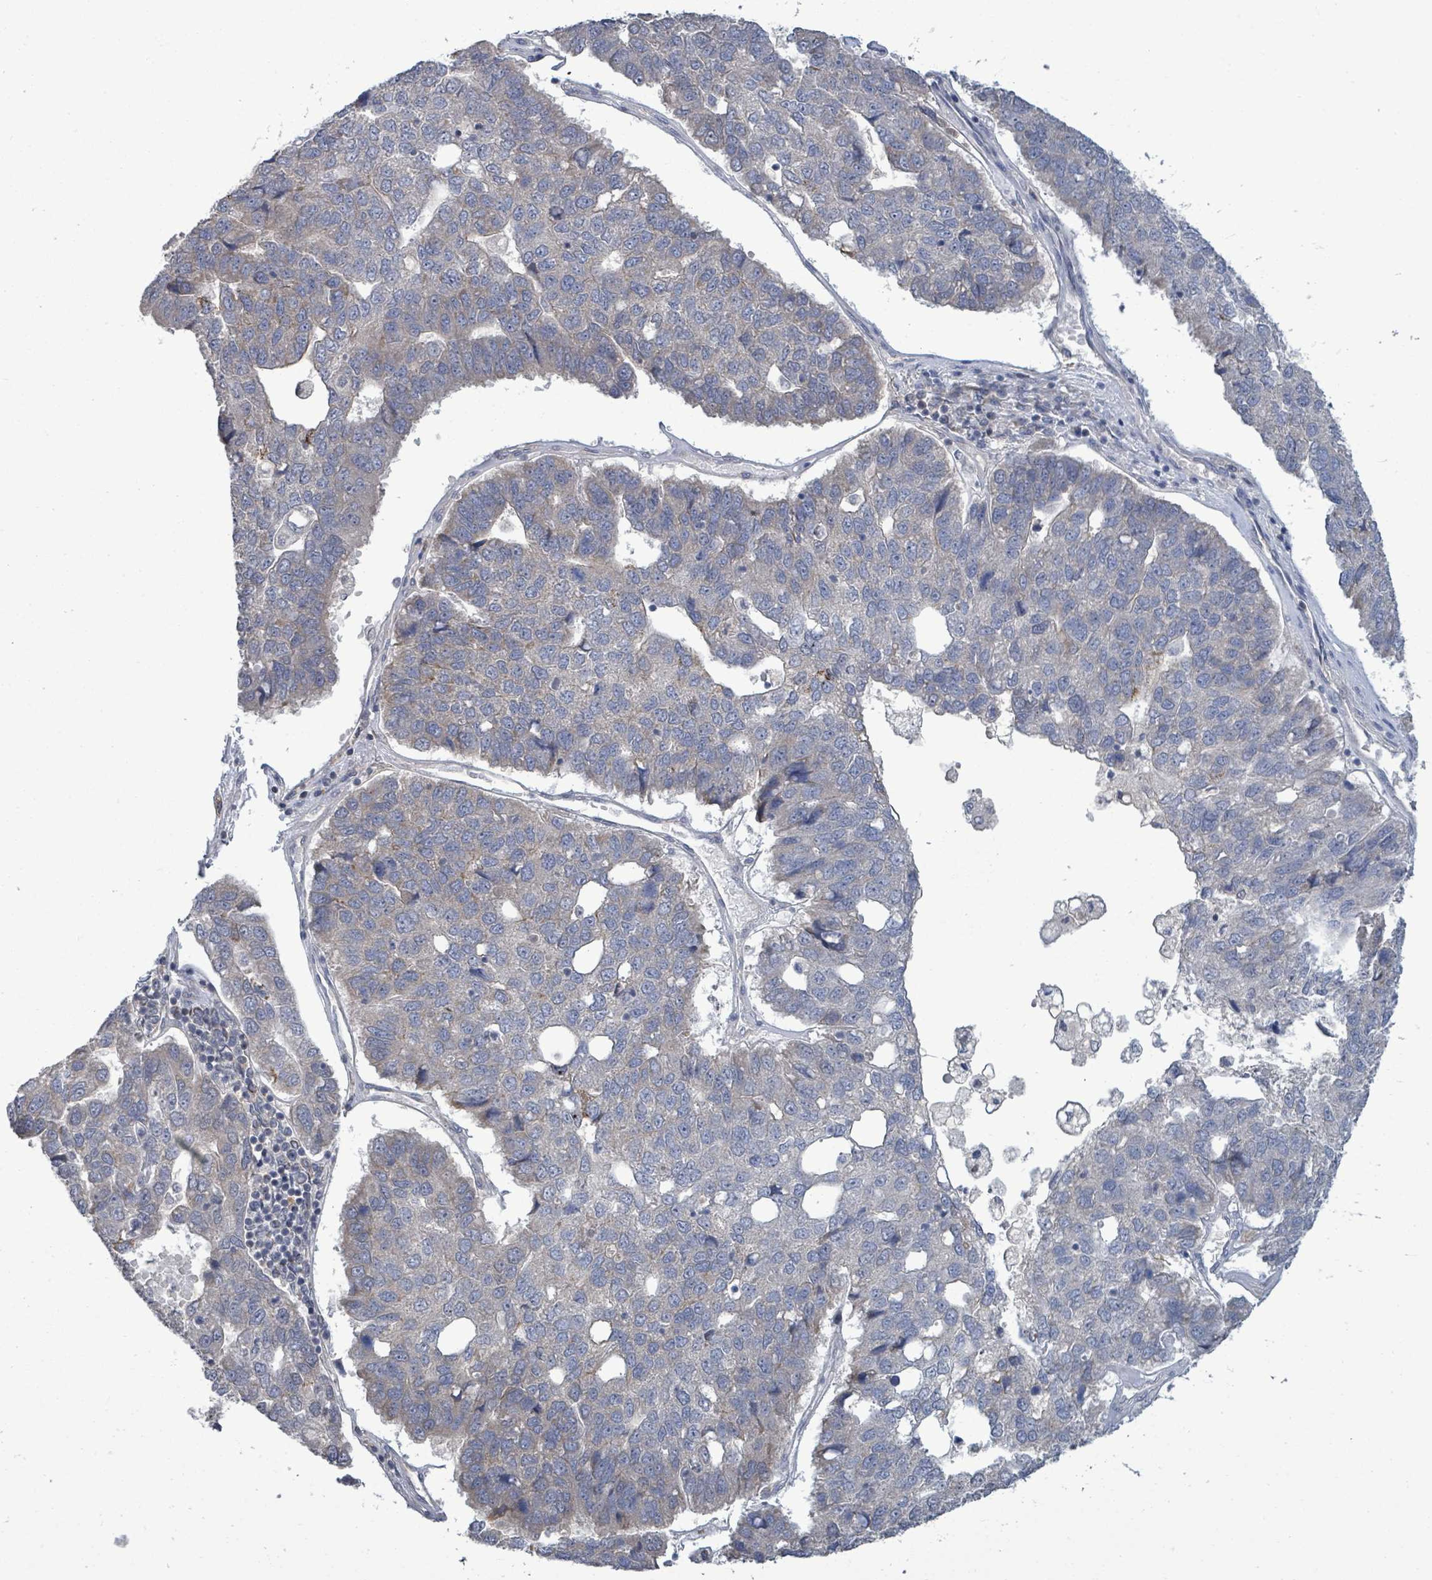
{"staining": {"intensity": "negative", "quantity": "none", "location": "none"}, "tissue": "pancreatic cancer", "cell_type": "Tumor cells", "image_type": "cancer", "snomed": [{"axis": "morphology", "description": "Adenocarcinoma, NOS"}, {"axis": "topography", "description": "Pancreas"}], "caption": "Protein analysis of pancreatic cancer (adenocarcinoma) demonstrates no significant staining in tumor cells.", "gene": "COQ10B", "patient": {"sex": "female", "age": 61}}